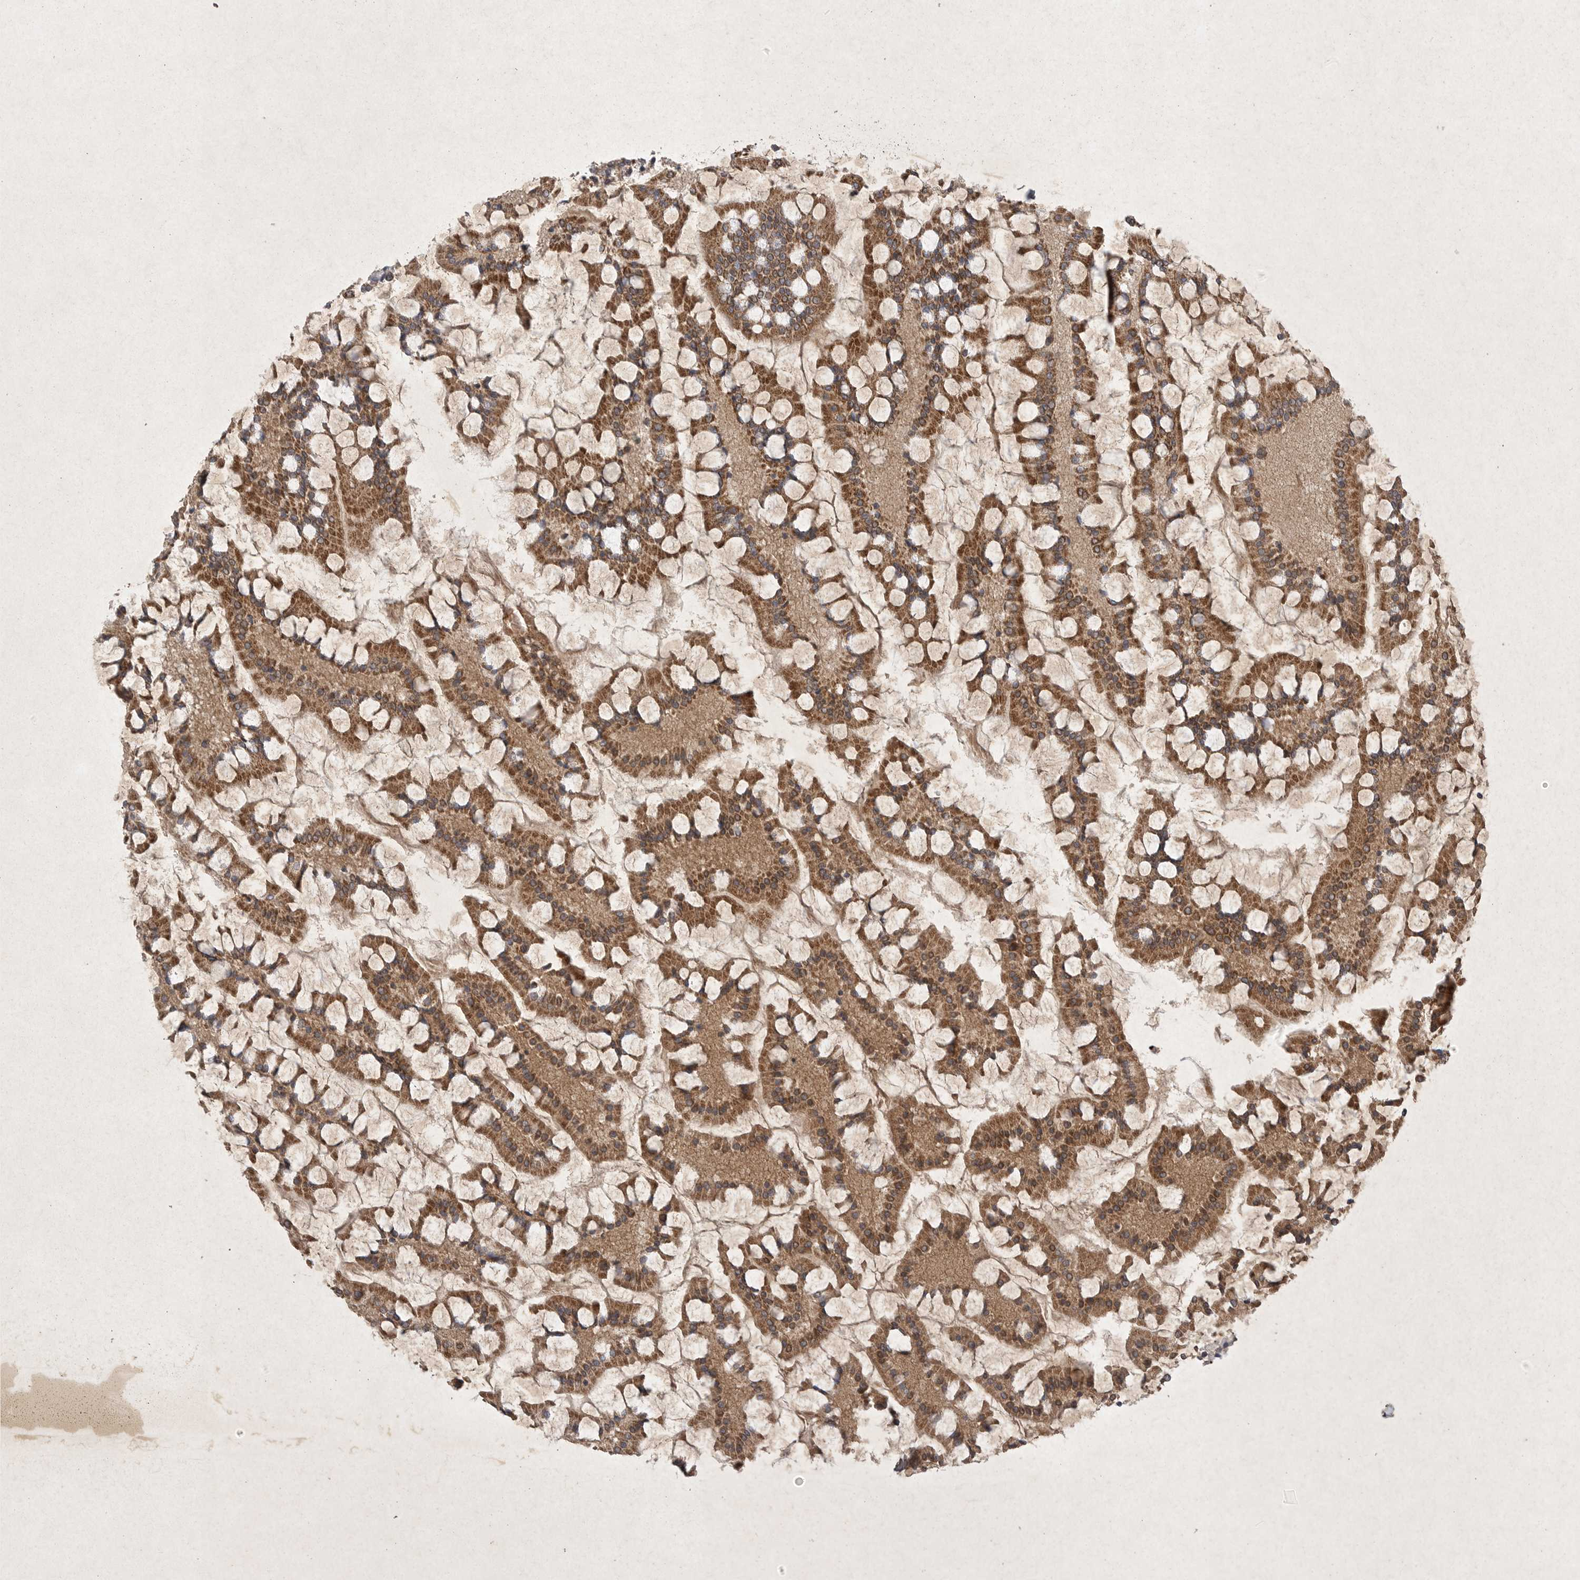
{"staining": {"intensity": "strong", "quantity": ">75%", "location": "cytoplasmic/membranous"}, "tissue": "small intestine", "cell_type": "Glandular cells", "image_type": "normal", "snomed": [{"axis": "morphology", "description": "Normal tissue, NOS"}, {"axis": "topography", "description": "Small intestine"}], "caption": "IHC micrograph of benign small intestine: human small intestine stained using immunohistochemistry (IHC) reveals high levels of strong protein expression localized specifically in the cytoplasmic/membranous of glandular cells, appearing as a cytoplasmic/membranous brown color.", "gene": "DDR1", "patient": {"sex": "male", "age": 41}}